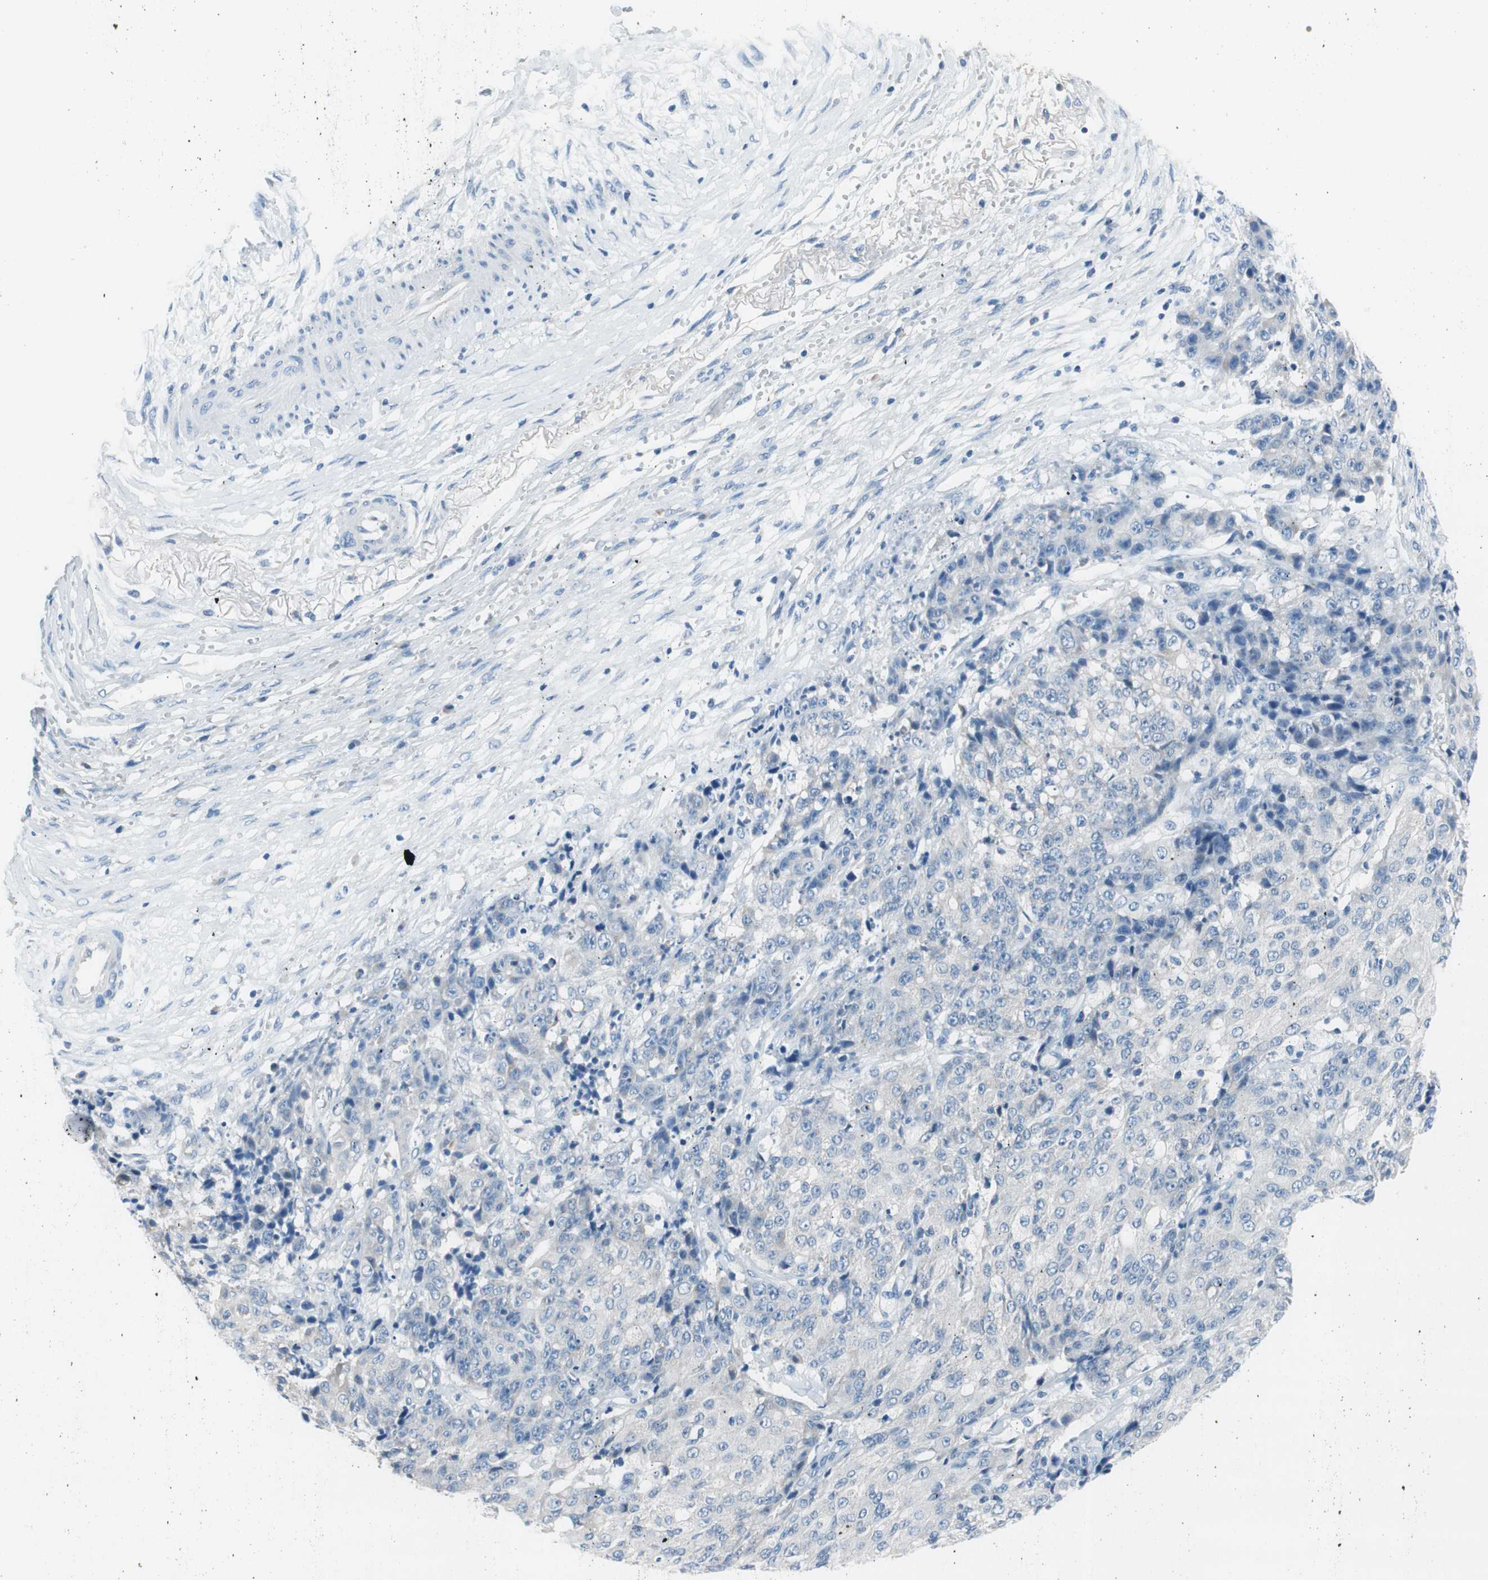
{"staining": {"intensity": "negative", "quantity": "none", "location": "none"}, "tissue": "ovarian cancer", "cell_type": "Tumor cells", "image_type": "cancer", "snomed": [{"axis": "morphology", "description": "Carcinoma, endometroid"}, {"axis": "topography", "description": "Ovary"}], "caption": "DAB immunohistochemical staining of ovarian endometroid carcinoma demonstrates no significant staining in tumor cells. (DAB (3,3'-diaminobenzidine) immunohistochemistry (IHC) with hematoxylin counter stain).", "gene": "EVA1A", "patient": {"sex": "female", "age": 42}}